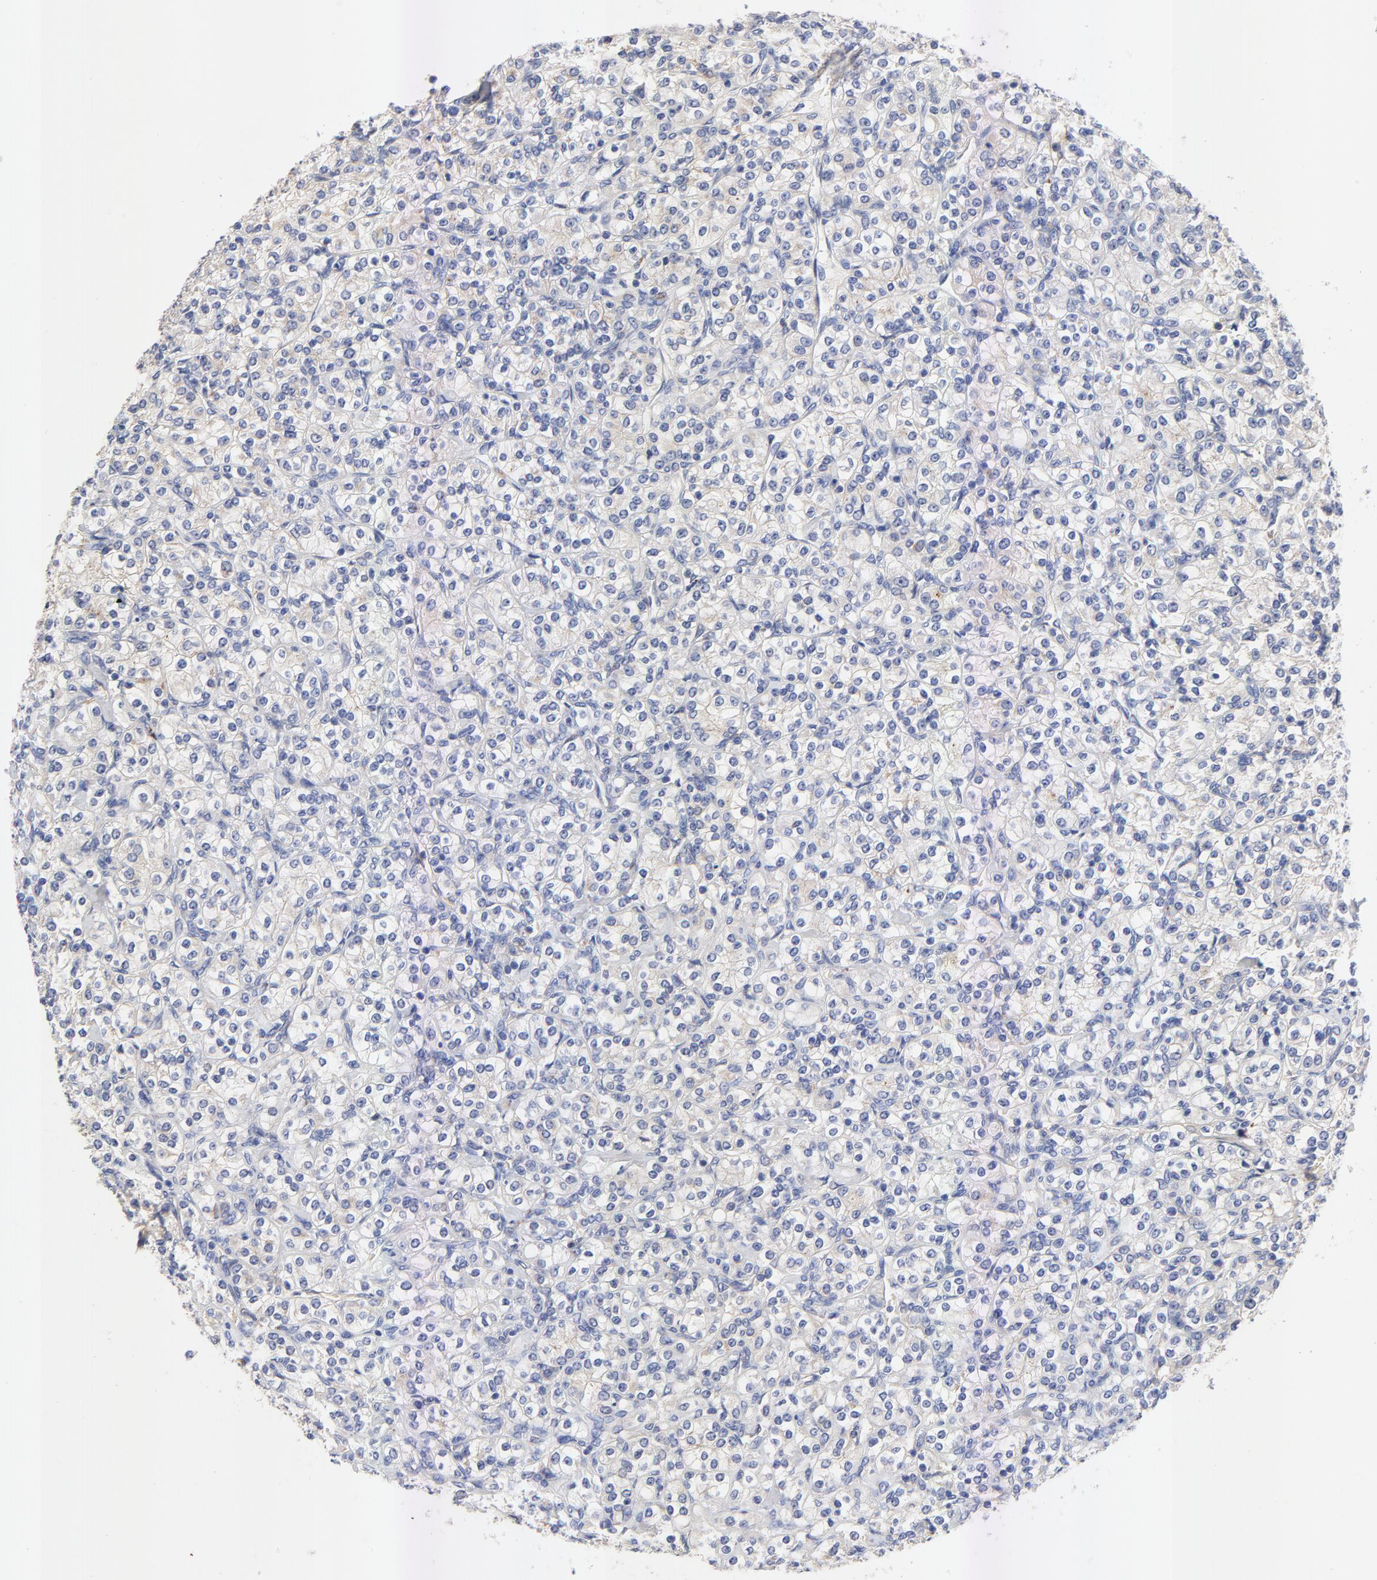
{"staining": {"intensity": "negative", "quantity": "none", "location": "none"}, "tissue": "renal cancer", "cell_type": "Tumor cells", "image_type": "cancer", "snomed": [{"axis": "morphology", "description": "Adenocarcinoma, NOS"}, {"axis": "topography", "description": "Kidney"}], "caption": "The immunohistochemistry photomicrograph has no significant expression in tumor cells of renal cancer tissue.", "gene": "FBXL2", "patient": {"sex": "male", "age": 77}}